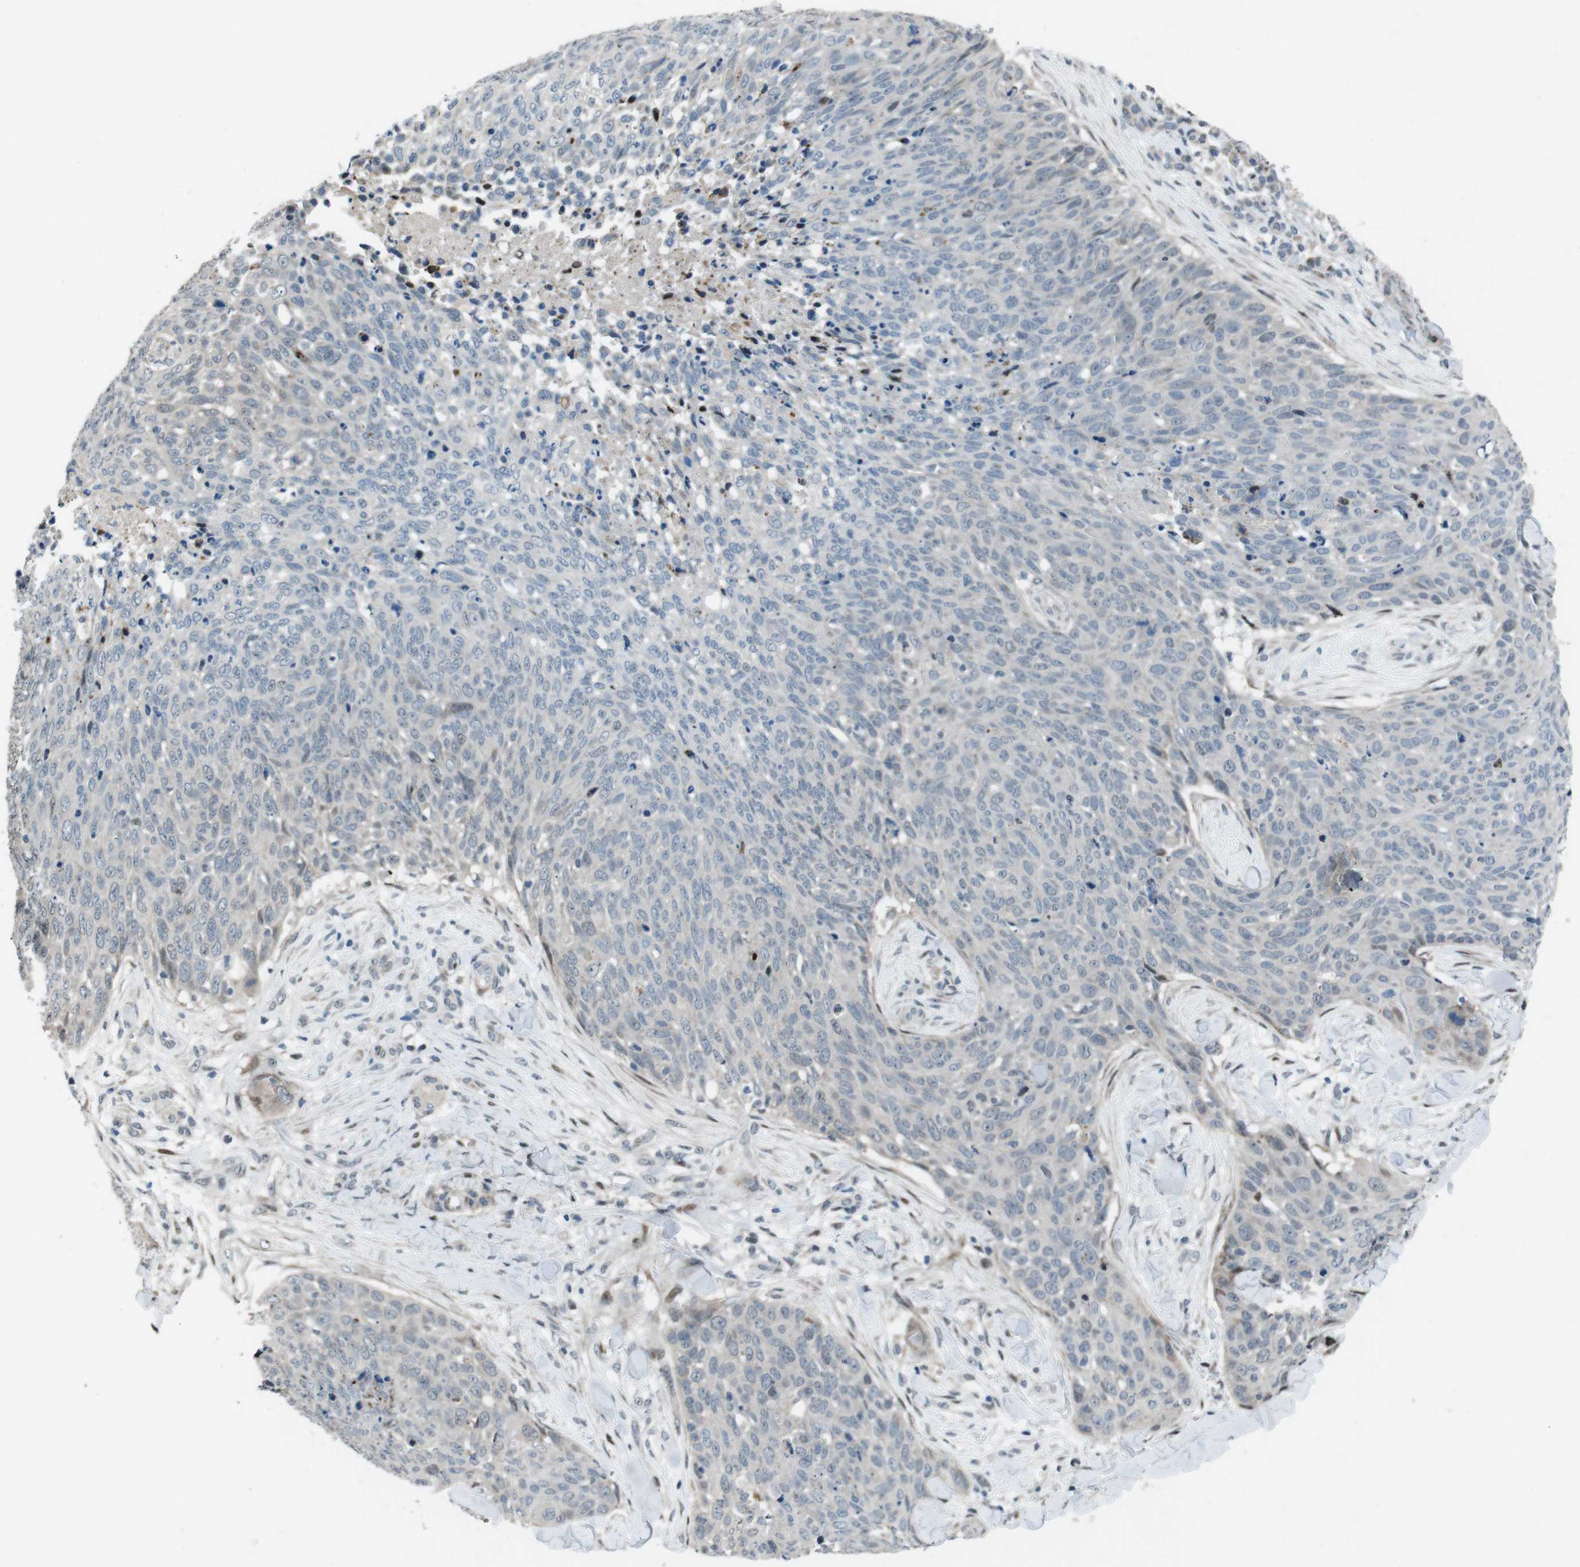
{"staining": {"intensity": "weak", "quantity": "<25%", "location": "cytoplasmic/membranous,nuclear"}, "tissue": "skin cancer", "cell_type": "Tumor cells", "image_type": "cancer", "snomed": [{"axis": "morphology", "description": "Squamous cell carcinoma in situ, NOS"}, {"axis": "morphology", "description": "Squamous cell carcinoma, NOS"}, {"axis": "topography", "description": "Skin"}], "caption": "This is a image of immunohistochemistry (IHC) staining of squamous cell carcinoma (skin), which shows no expression in tumor cells.", "gene": "PBRM1", "patient": {"sex": "male", "age": 93}}